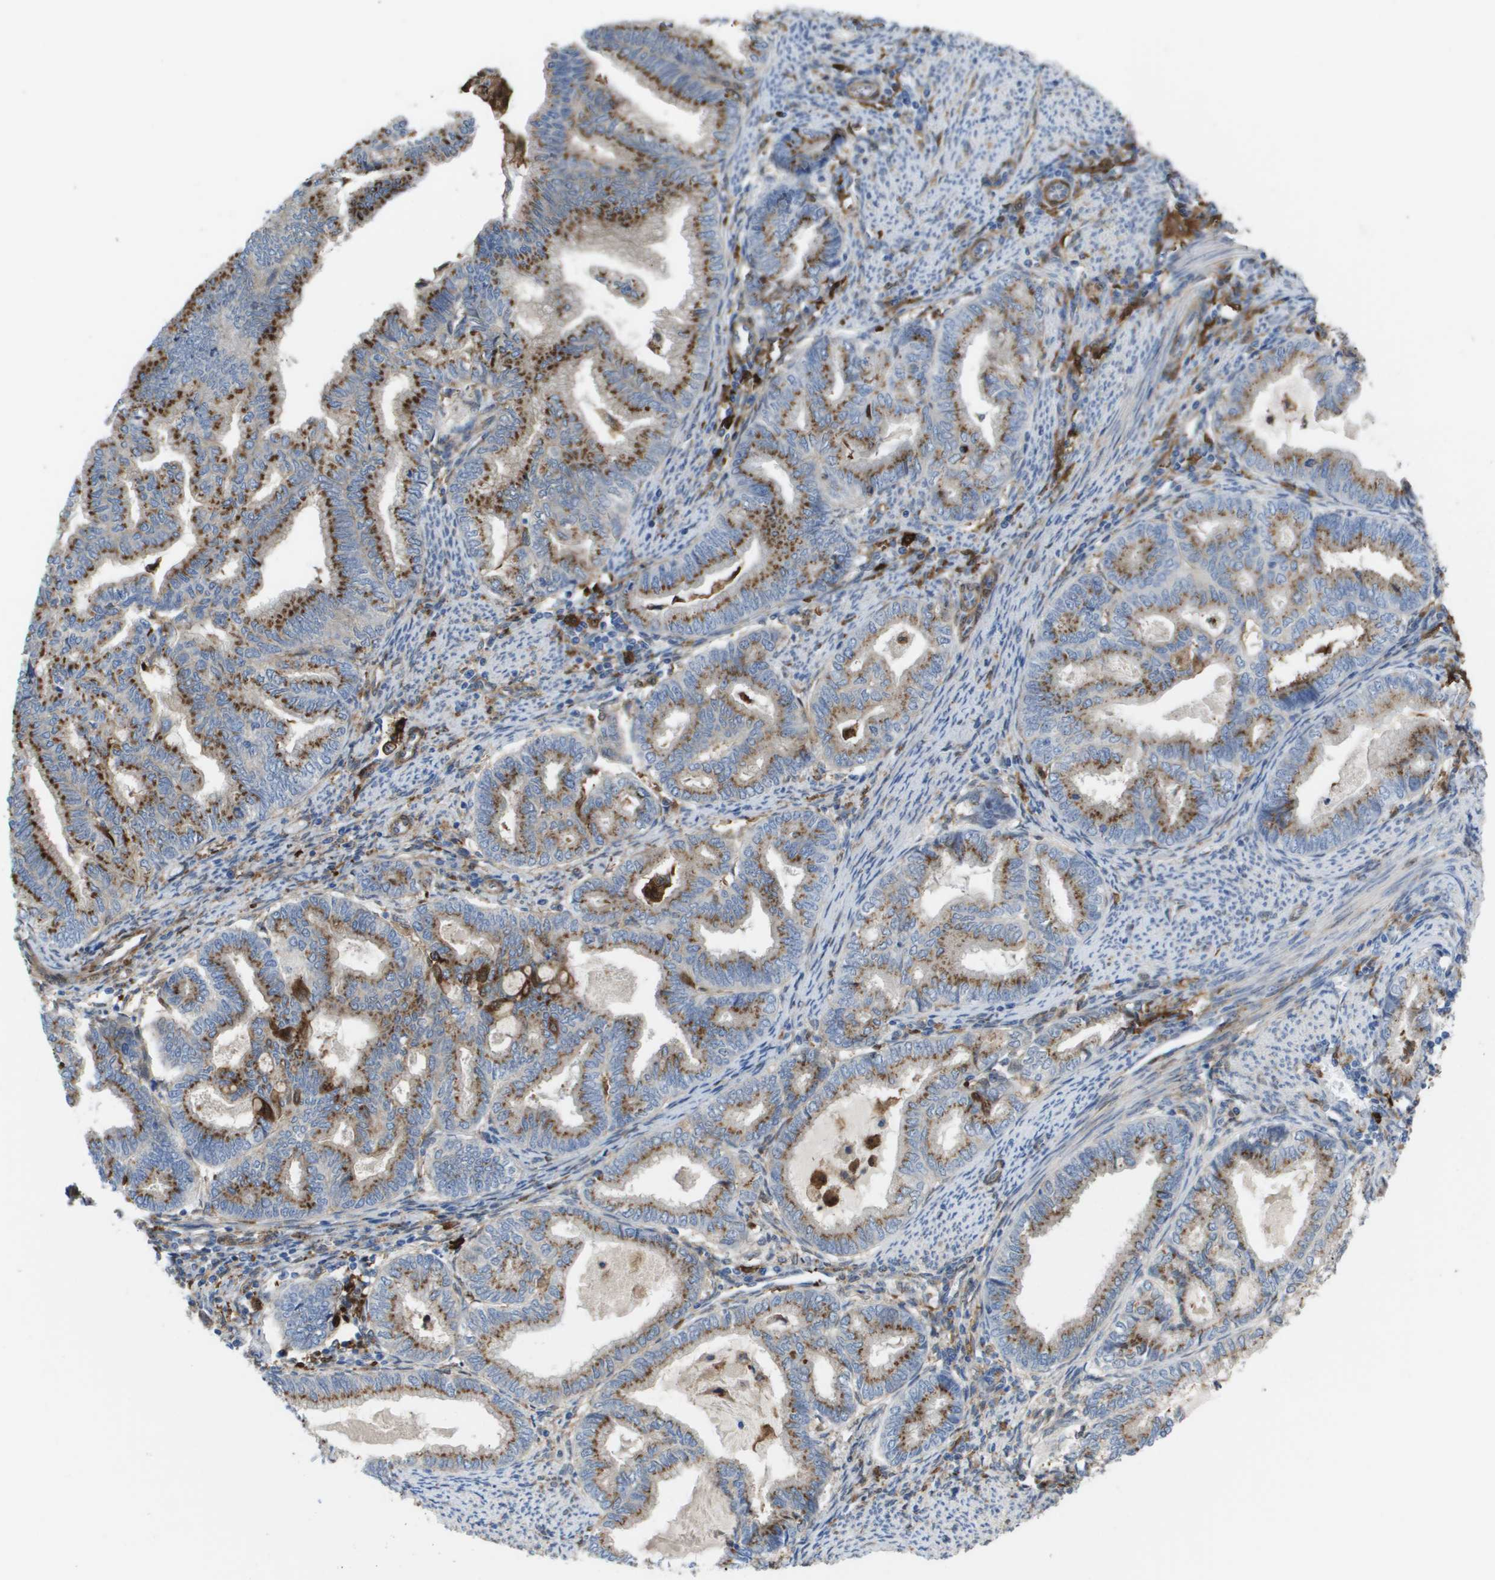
{"staining": {"intensity": "moderate", "quantity": ">75%", "location": "cytoplasmic/membranous"}, "tissue": "endometrial cancer", "cell_type": "Tumor cells", "image_type": "cancer", "snomed": [{"axis": "morphology", "description": "Adenocarcinoma, NOS"}, {"axis": "topography", "description": "Endometrium"}], "caption": "Moderate cytoplasmic/membranous expression is present in about >75% of tumor cells in adenocarcinoma (endometrial). Immunohistochemistry (ihc) stains the protein of interest in brown and the nuclei are stained blue.", "gene": "SLC37A2", "patient": {"sex": "female", "age": 79}}